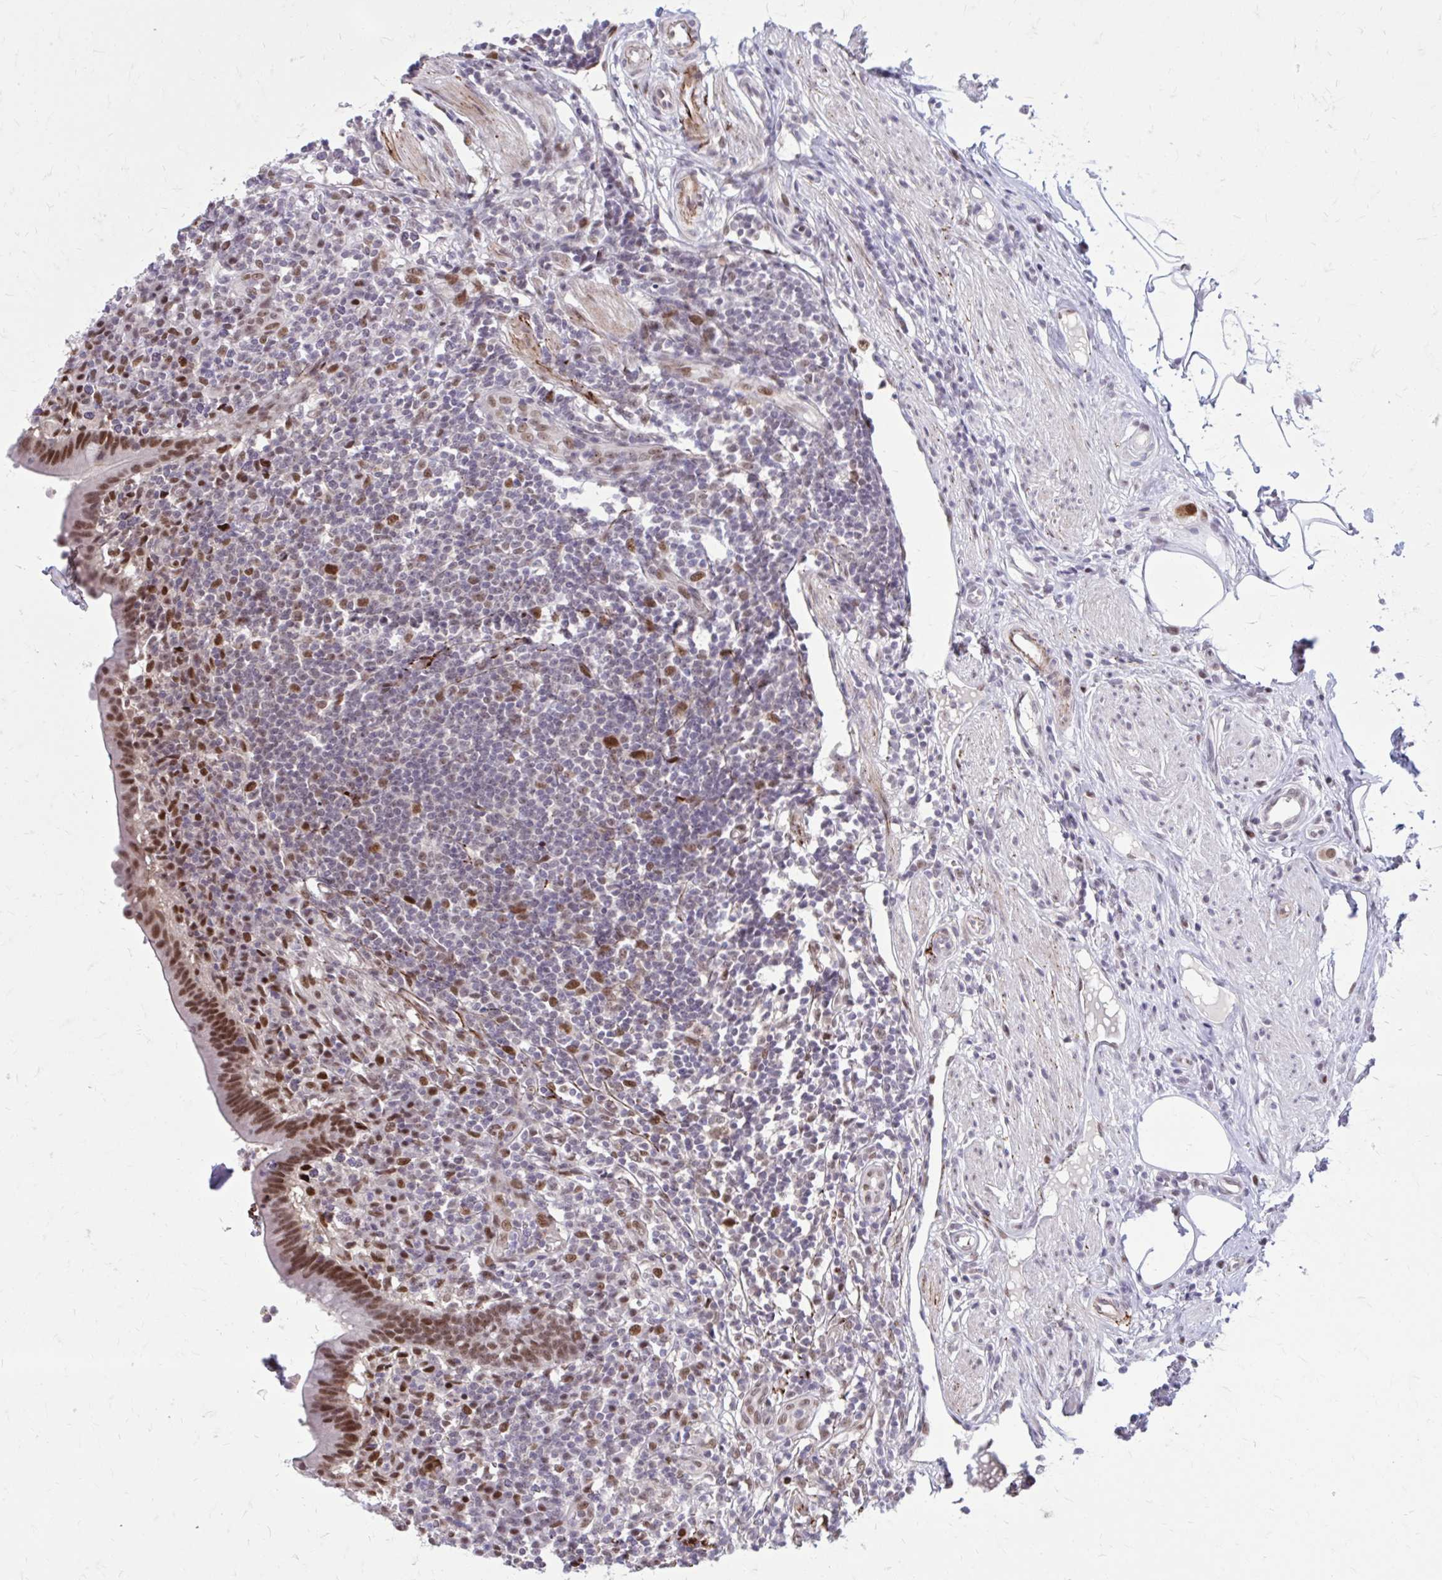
{"staining": {"intensity": "strong", "quantity": ">75%", "location": "nuclear"}, "tissue": "appendix", "cell_type": "Glandular cells", "image_type": "normal", "snomed": [{"axis": "morphology", "description": "Normal tissue, NOS"}, {"axis": "topography", "description": "Appendix"}], "caption": "IHC staining of normal appendix, which displays high levels of strong nuclear staining in about >75% of glandular cells indicating strong nuclear protein staining. The staining was performed using DAB (3,3'-diaminobenzidine) (brown) for protein detection and nuclei were counterstained in hematoxylin (blue).", "gene": "PSME4", "patient": {"sex": "female", "age": 56}}